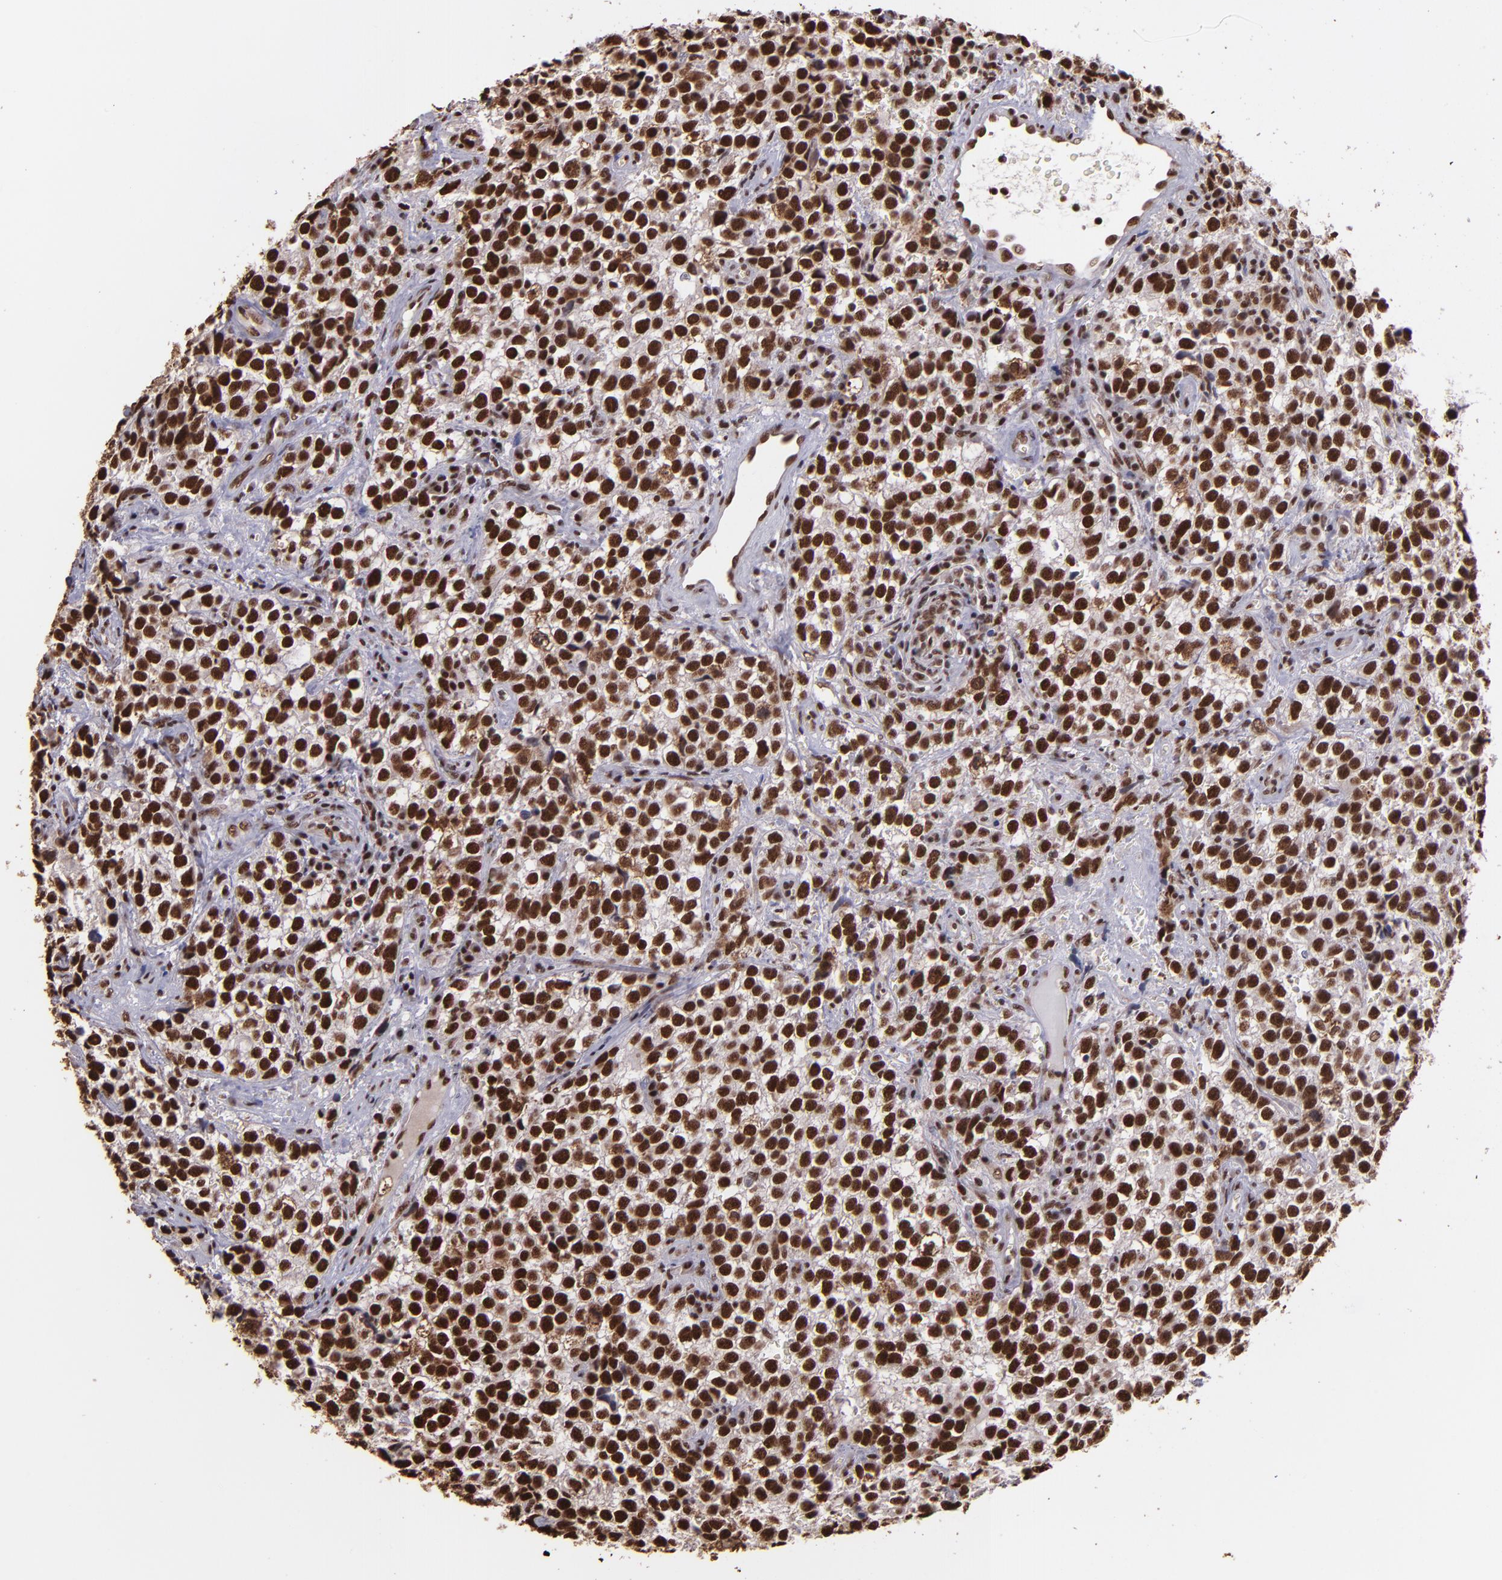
{"staining": {"intensity": "strong", "quantity": ">75%", "location": "nuclear"}, "tissue": "testis cancer", "cell_type": "Tumor cells", "image_type": "cancer", "snomed": [{"axis": "morphology", "description": "Seminoma, NOS"}, {"axis": "topography", "description": "Testis"}], "caption": "Human testis cancer stained with a protein marker displays strong staining in tumor cells.", "gene": "PQBP1", "patient": {"sex": "male", "age": 38}}